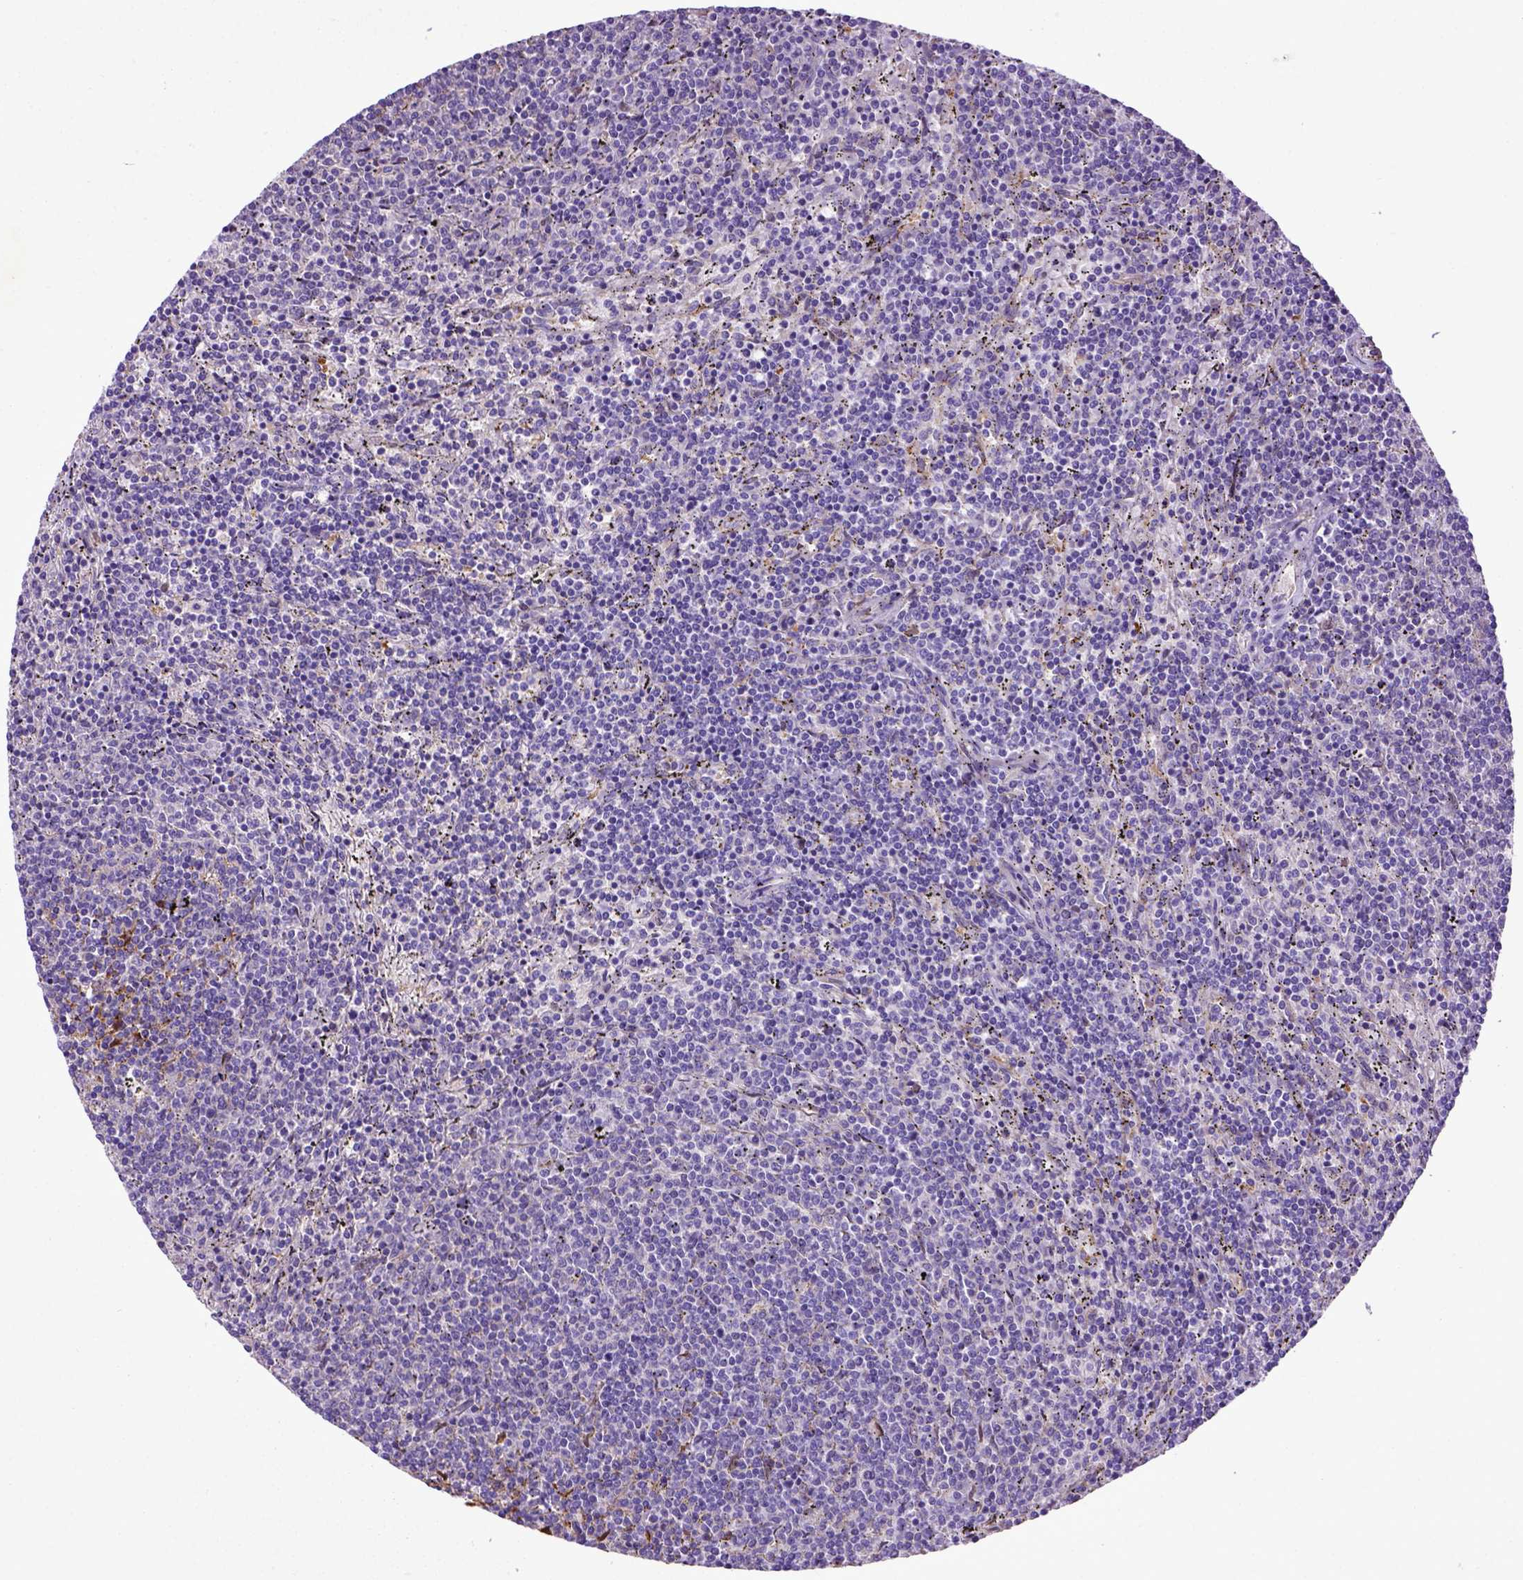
{"staining": {"intensity": "negative", "quantity": "none", "location": "none"}, "tissue": "lymphoma", "cell_type": "Tumor cells", "image_type": "cancer", "snomed": [{"axis": "morphology", "description": "Malignant lymphoma, non-Hodgkin's type, Low grade"}, {"axis": "topography", "description": "Spleen"}], "caption": "Low-grade malignant lymphoma, non-Hodgkin's type stained for a protein using immunohistochemistry displays no staining tumor cells.", "gene": "DEPDC1B", "patient": {"sex": "female", "age": 50}}